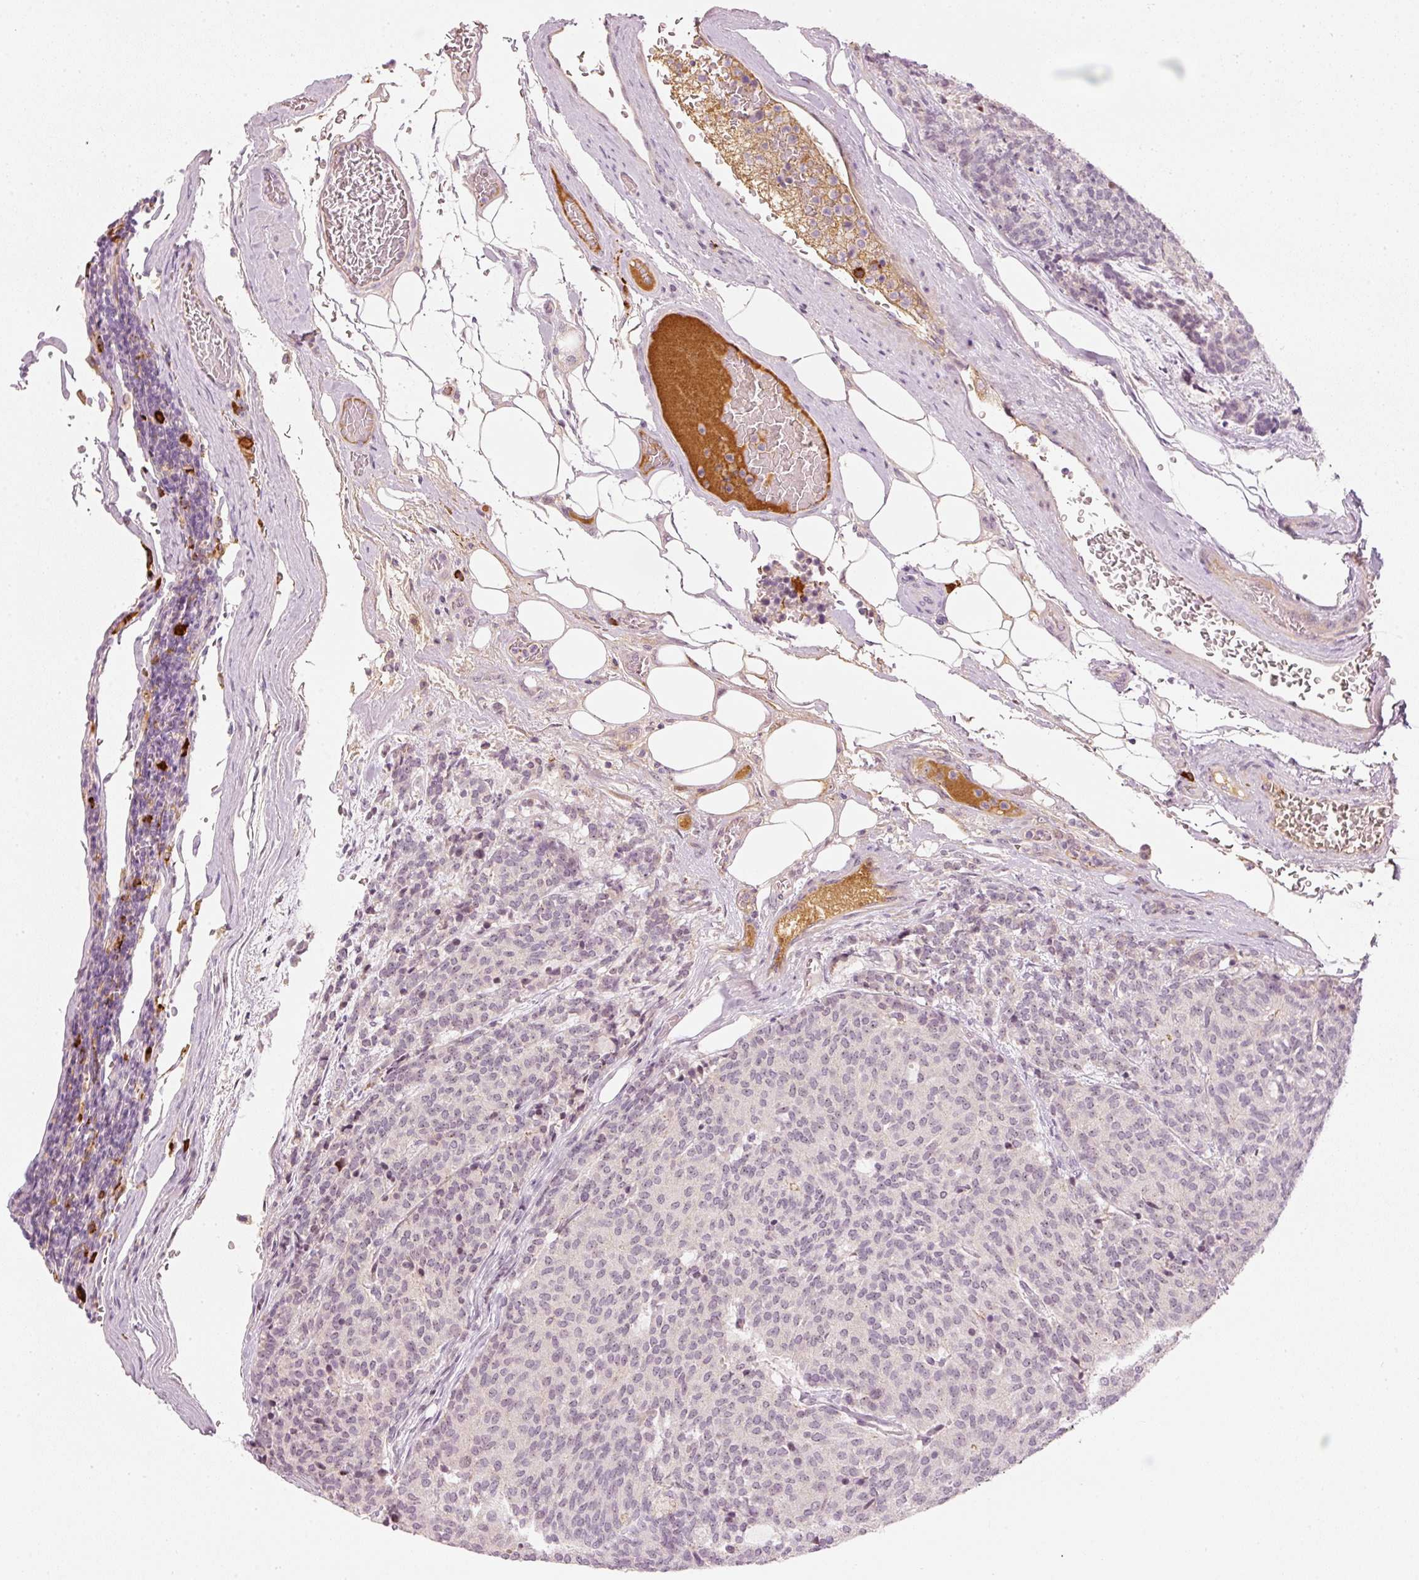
{"staining": {"intensity": "negative", "quantity": "none", "location": "none"}, "tissue": "carcinoid", "cell_type": "Tumor cells", "image_type": "cancer", "snomed": [{"axis": "morphology", "description": "Carcinoid, malignant, NOS"}, {"axis": "topography", "description": "Pancreas"}], "caption": "Image shows no protein expression in tumor cells of carcinoid tissue.", "gene": "VCAM1", "patient": {"sex": "female", "age": 54}}